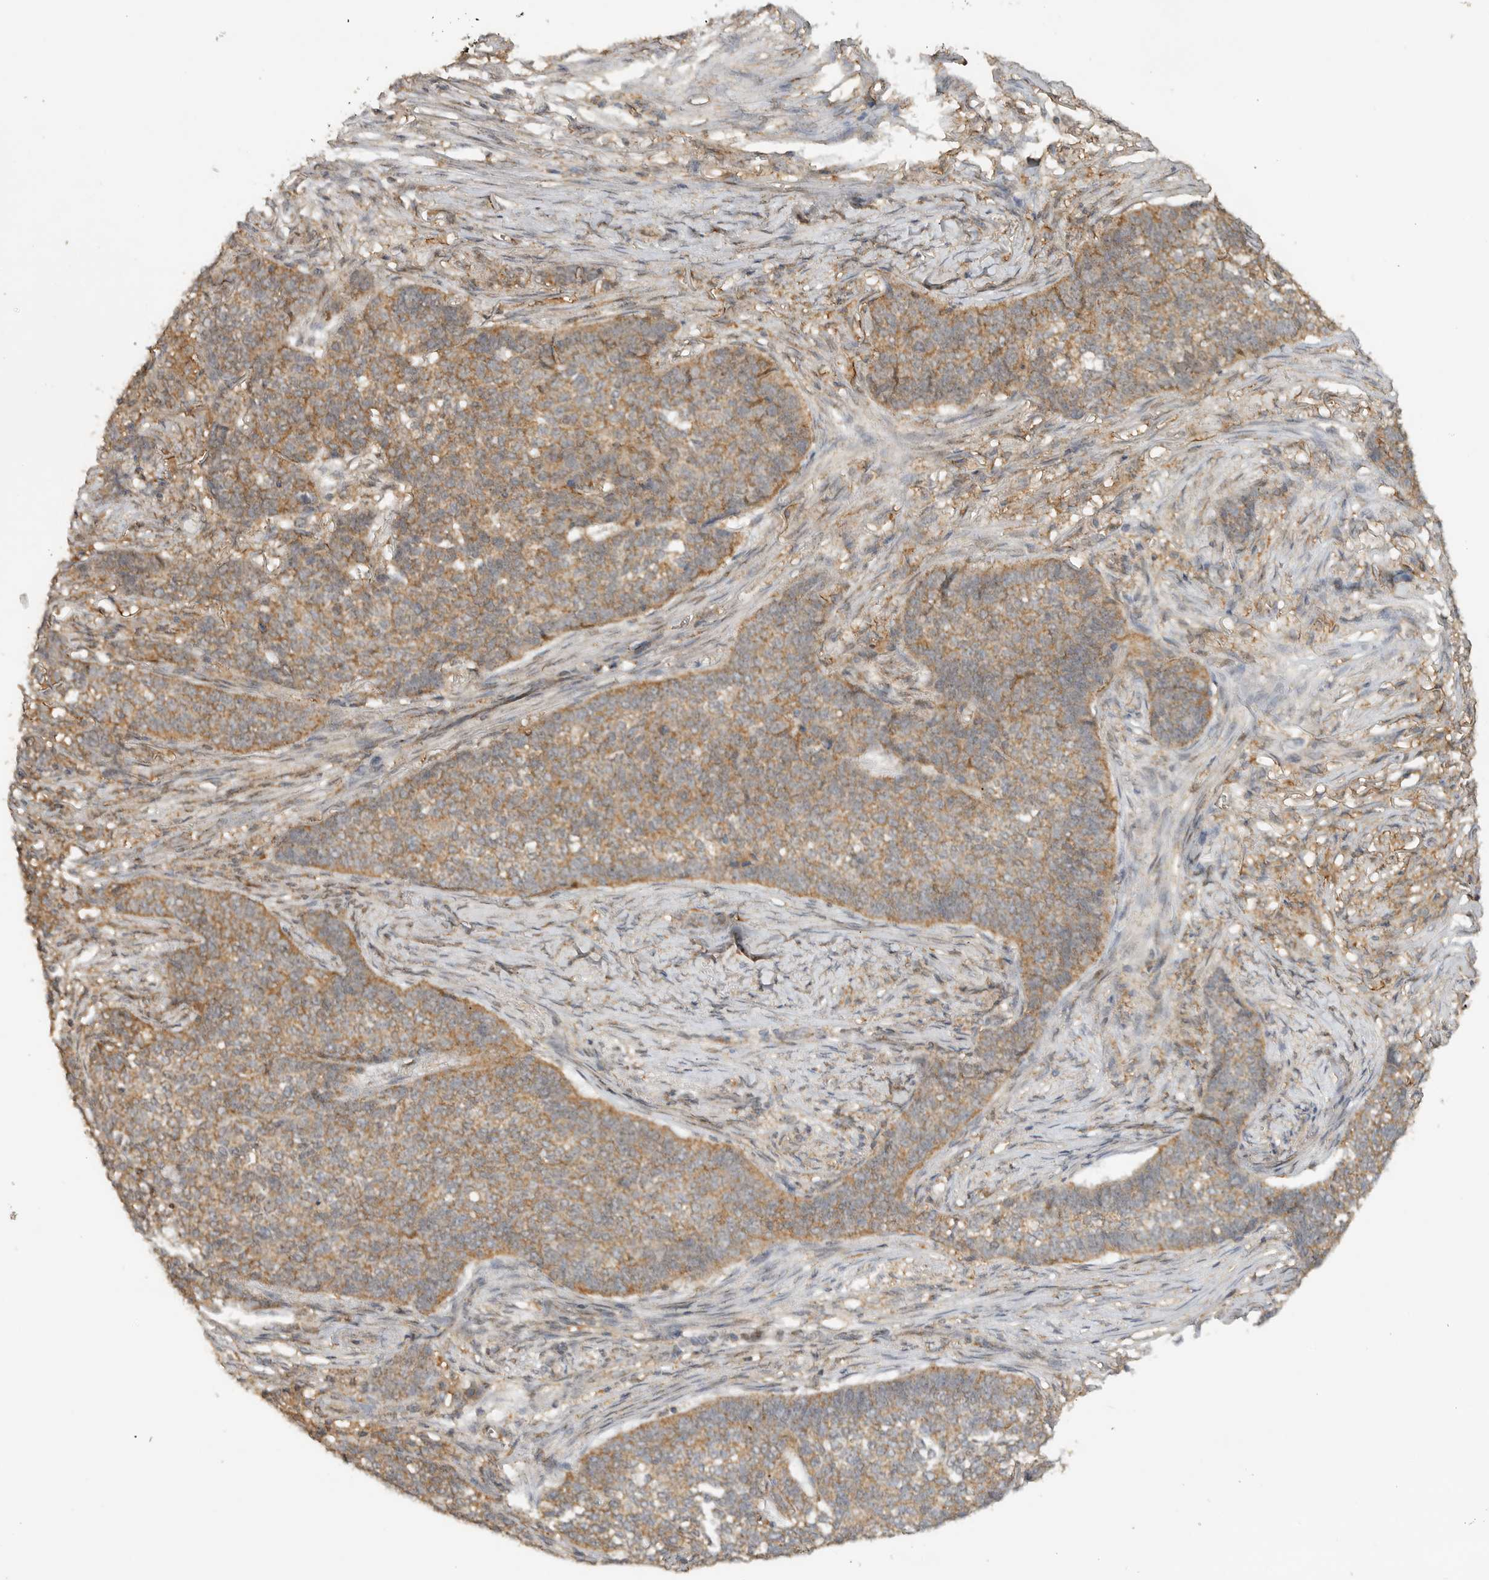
{"staining": {"intensity": "moderate", "quantity": ">75%", "location": "cytoplasmic/membranous"}, "tissue": "skin cancer", "cell_type": "Tumor cells", "image_type": "cancer", "snomed": [{"axis": "morphology", "description": "Basal cell carcinoma"}, {"axis": "topography", "description": "Skin"}], "caption": "This photomicrograph exhibits immunohistochemistry (IHC) staining of basal cell carcinoma (skin), with medium moderate cytoplasmic/membranous expression in about >75% of tumor cells.", "gene": "ICOSLG", "patient": {"sex": "male", "age": 85}}